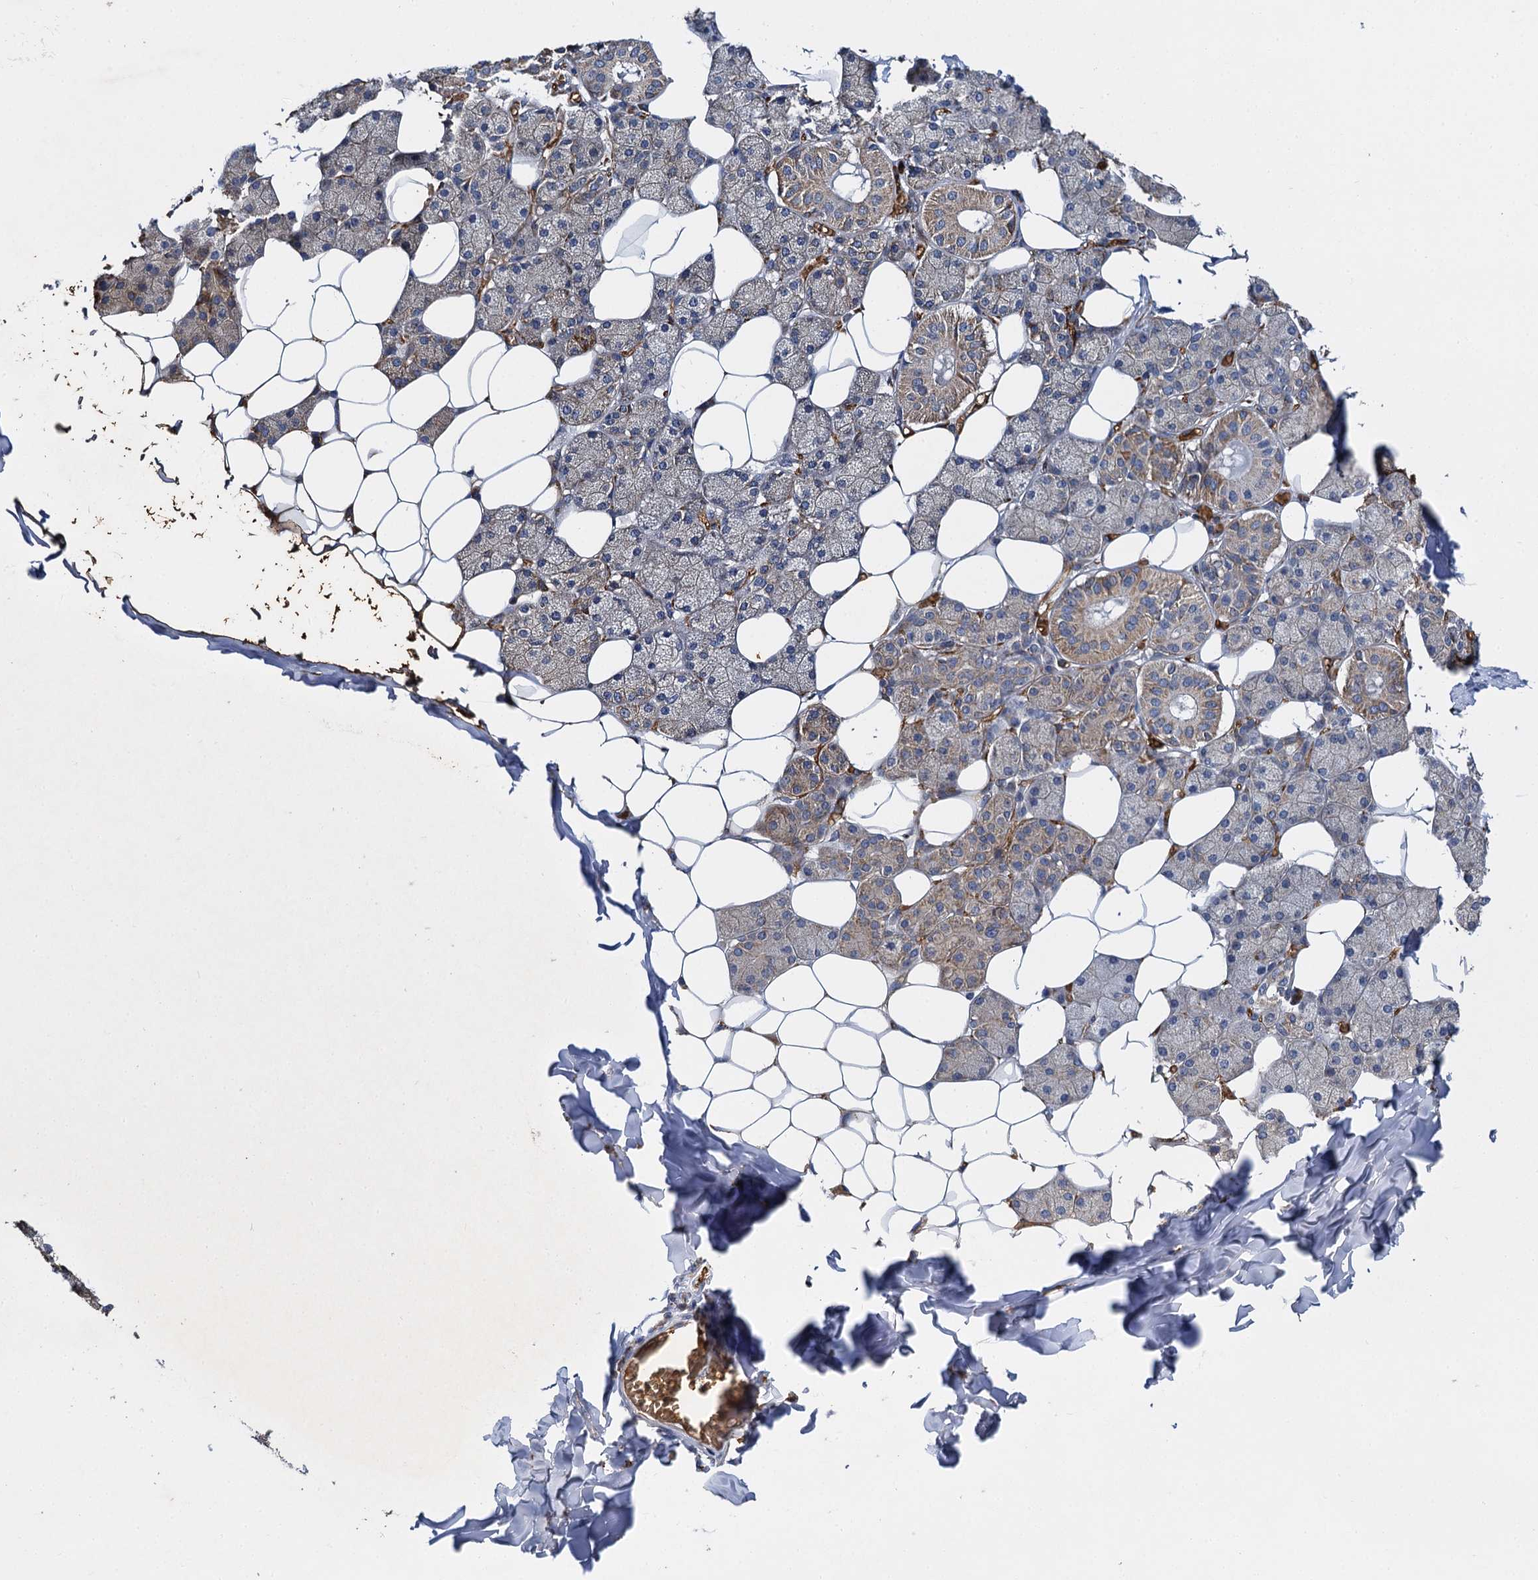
{"staining": {"intensity": "moderate", "quantity": "25%-75%", "location": "cytoplasmic/membranous"}, "tissue": "salivary gland", "cell_type": "Glandular cells", "image_type": "normal", "snomed": [{"axis": "morphology", "description": "Normal tissue, NOS"}, {"axis": "topography", "description": "Salivary gland"}], "caption": "An IHC histopathology image of unremarkable tissue is shown. Protein staining in brown shows moderate cytoplasmic/membranous positivity in salivary gland within glandular cells.", "gene": "BCS1L", "patient": {"sex": "female", "age": 33}}